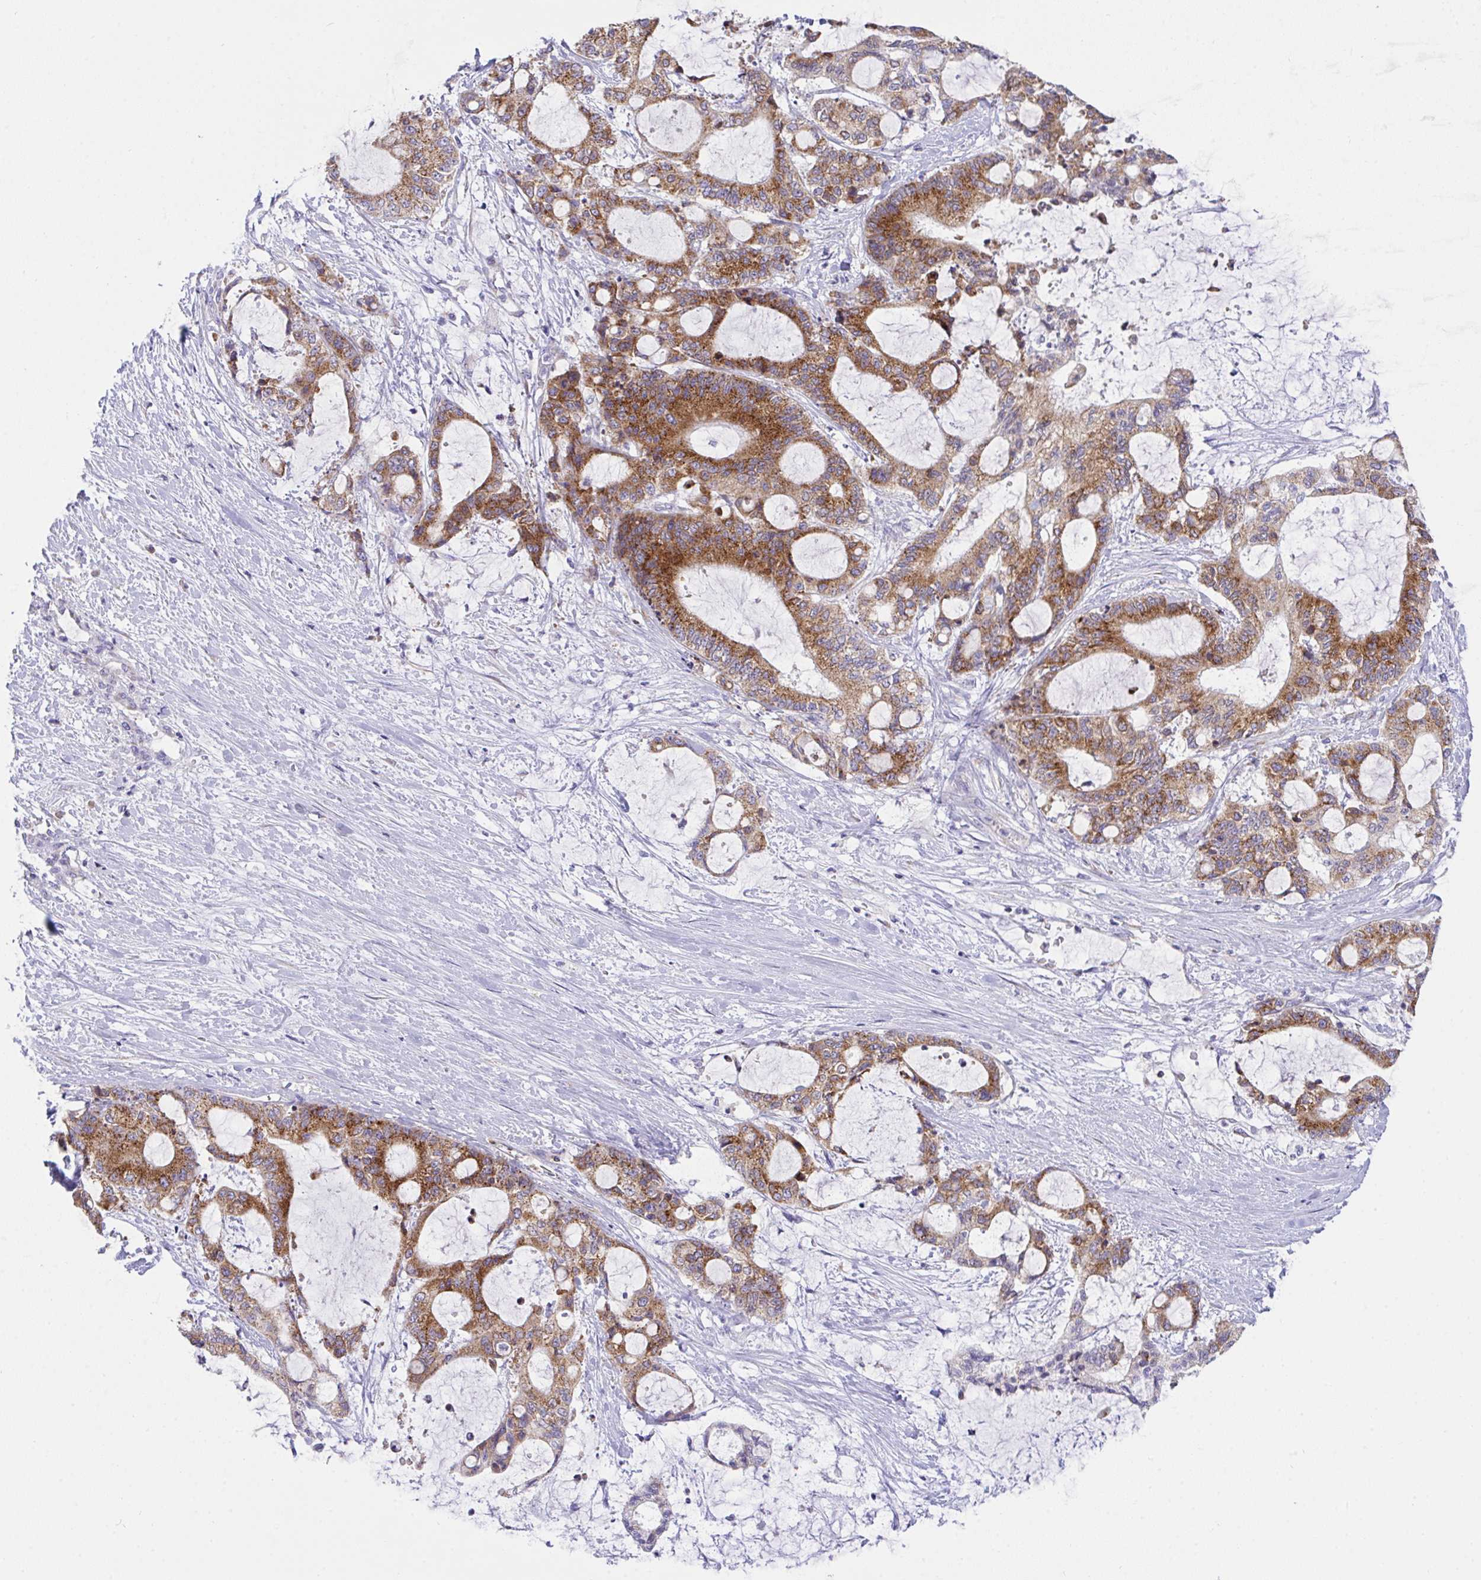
{"staining": {"intensity": "strong", "quantity": ">75%", "location": "cytoplasmic/membranous"}, "tissue": "liver cancer", "cell_type": "Tumor cells", "image_type": "cancer", "snomed": [{"axis": "morphology", "description": "Normal tissue, NOS"}, {"axis": "morphology", "description": "Cholangiocarcinoma"}, {"axis": "topography", "description": "Liver"}, {"axis": "topography", "description": "Peripheral nerve tissue"}], "caption": "IHC image of neoplastic tissue: human liver cholangiocarcinoma stained using IHC shows high levels of strong protein expression localized specifically in the cytoplasmic/membranous of tumor cells, appearing as a cytoplasmic/membranous brown color.", "gene": "MIA3", "patient": {"sex": "female", "age": 73}}